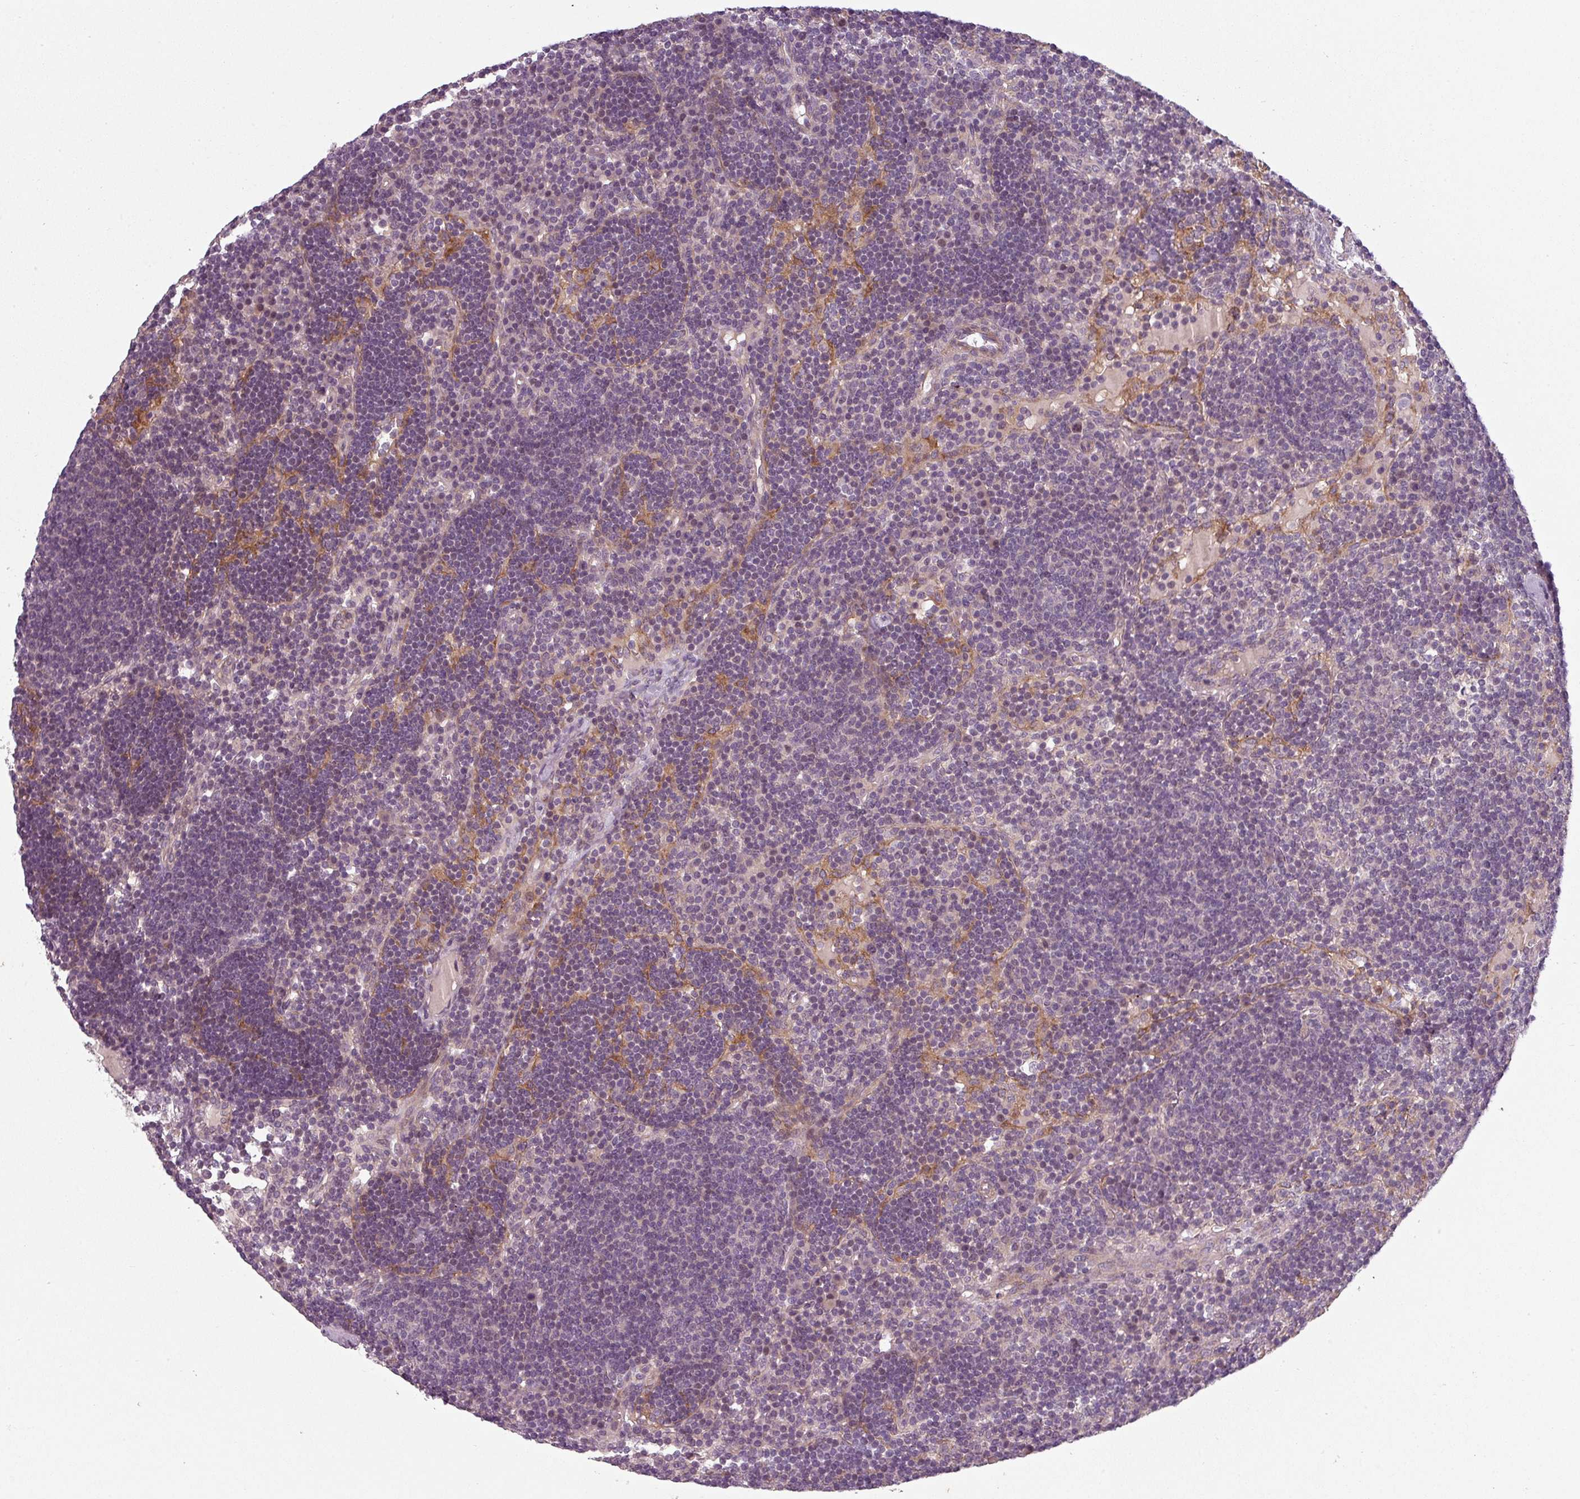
{"staining": {"intensity": "negative", "quantity": "none", "location": "none"}, "tissue": "lymph node", "cell_type": "Germinal center cells", "image_type": "normal", "snomed": [{"axis": "morphology", "description": "Normal tissue, NOS"}, {"axis": "topography", "description": "Lymph node"}], "caption": "An IHC image of normal lymph node is shown. There is no staining in germinal center cells of lymph node.", "gene": "SLC16A9", "patient": {"sex": "male", "age": 53}}